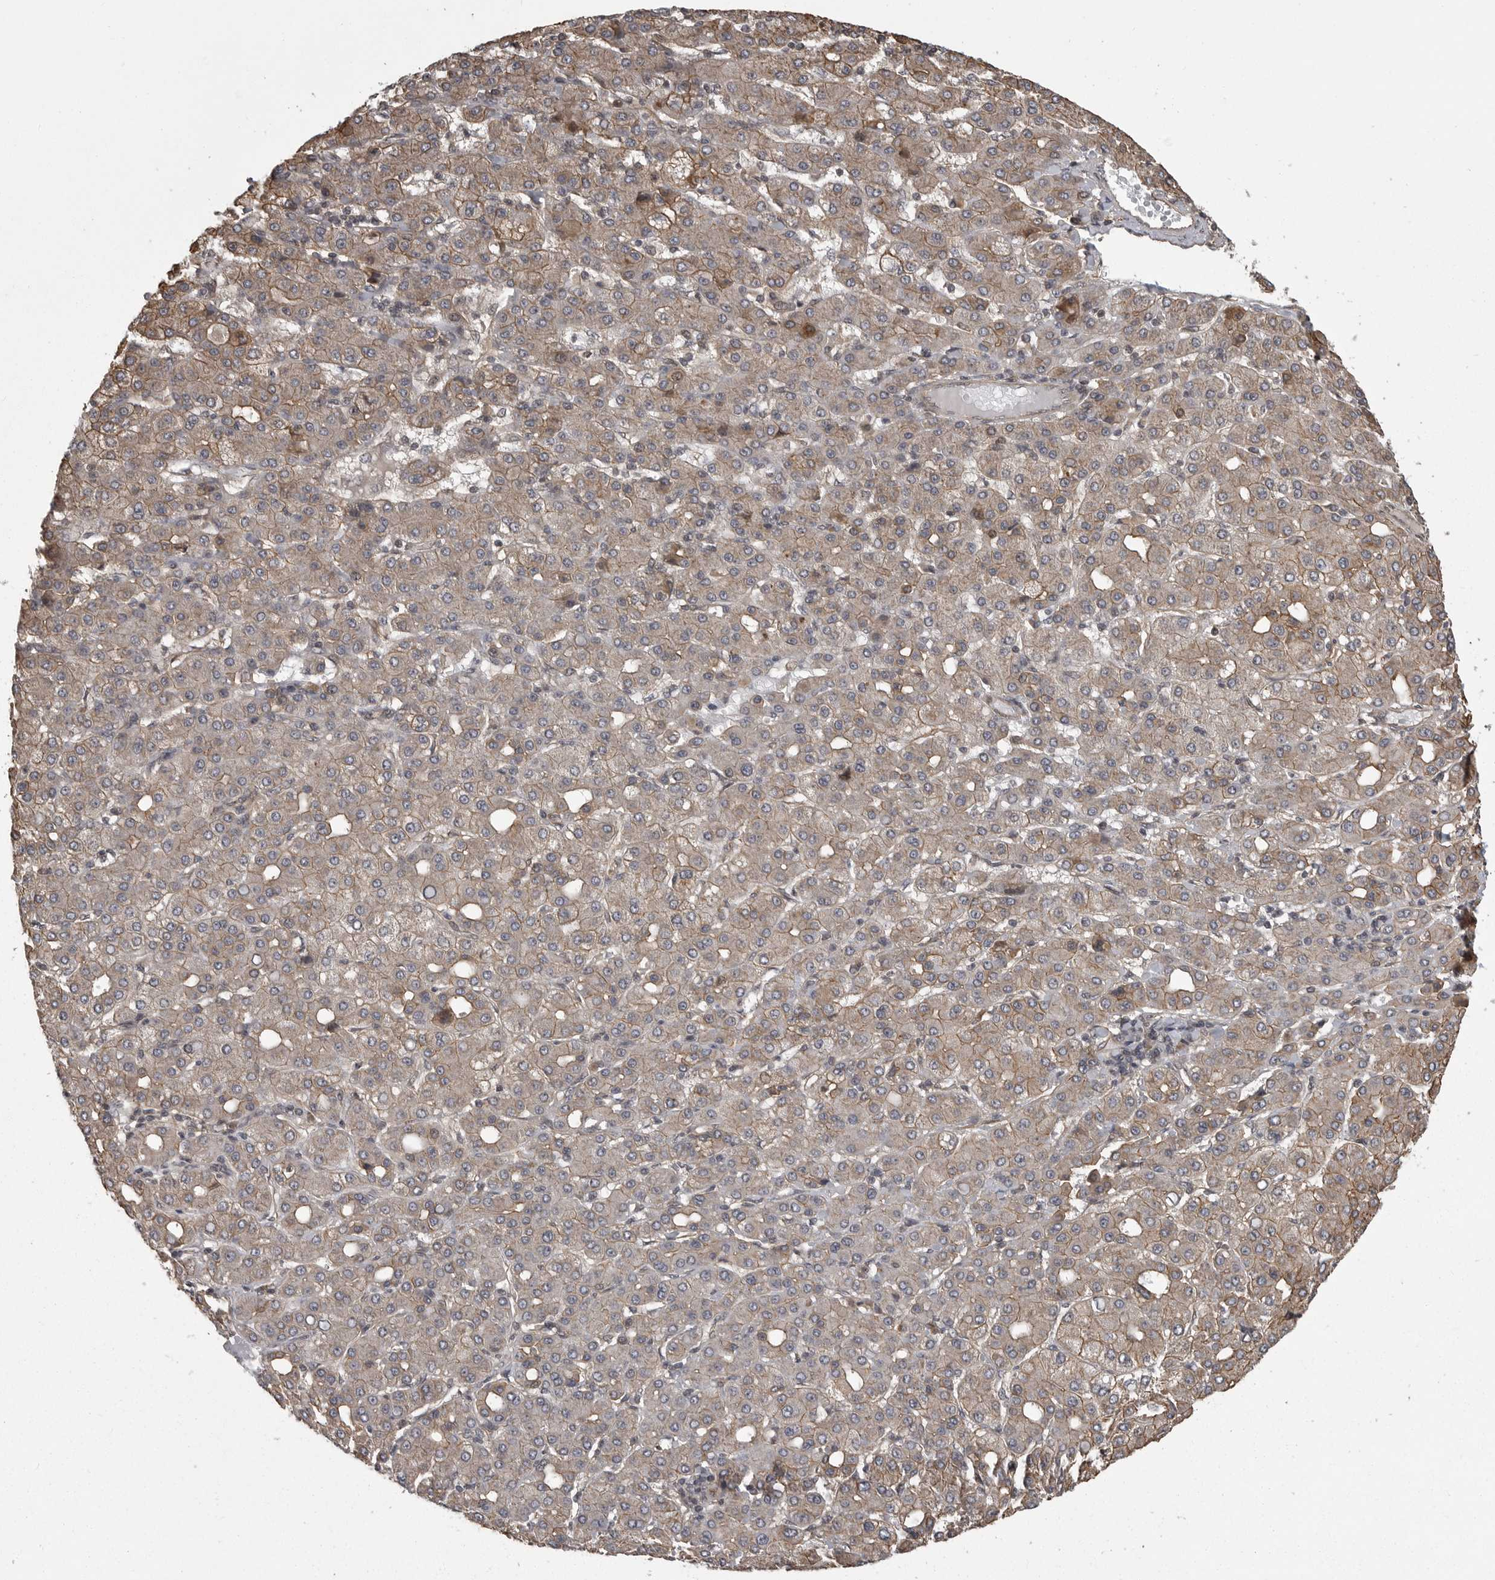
{"staining": {"intensity": "weak", "quantity": ">75%", "location": "cytoplasmic/membranous"}, "tissue": "liver cancer", "cell_type": "Tumor cells", "image_type": "cancer", "snomed": [{"axis": "morphology", "description": "Carcinoma, Hepatocellular, NOS"}, {"axis": "topography", "description": "Liver"}], "caption": "A brown stain highlights weak cytoplasmic/membranous expression of a protein in human liver hepatocellular carcinoma tumor cells. (DAB (3,3'-diaminobenzidine) IHC, brown staining for protein, blue staining for nuclei).", "gene": "DNAJC8", "patient": {"sex": "male", "age": 65}}